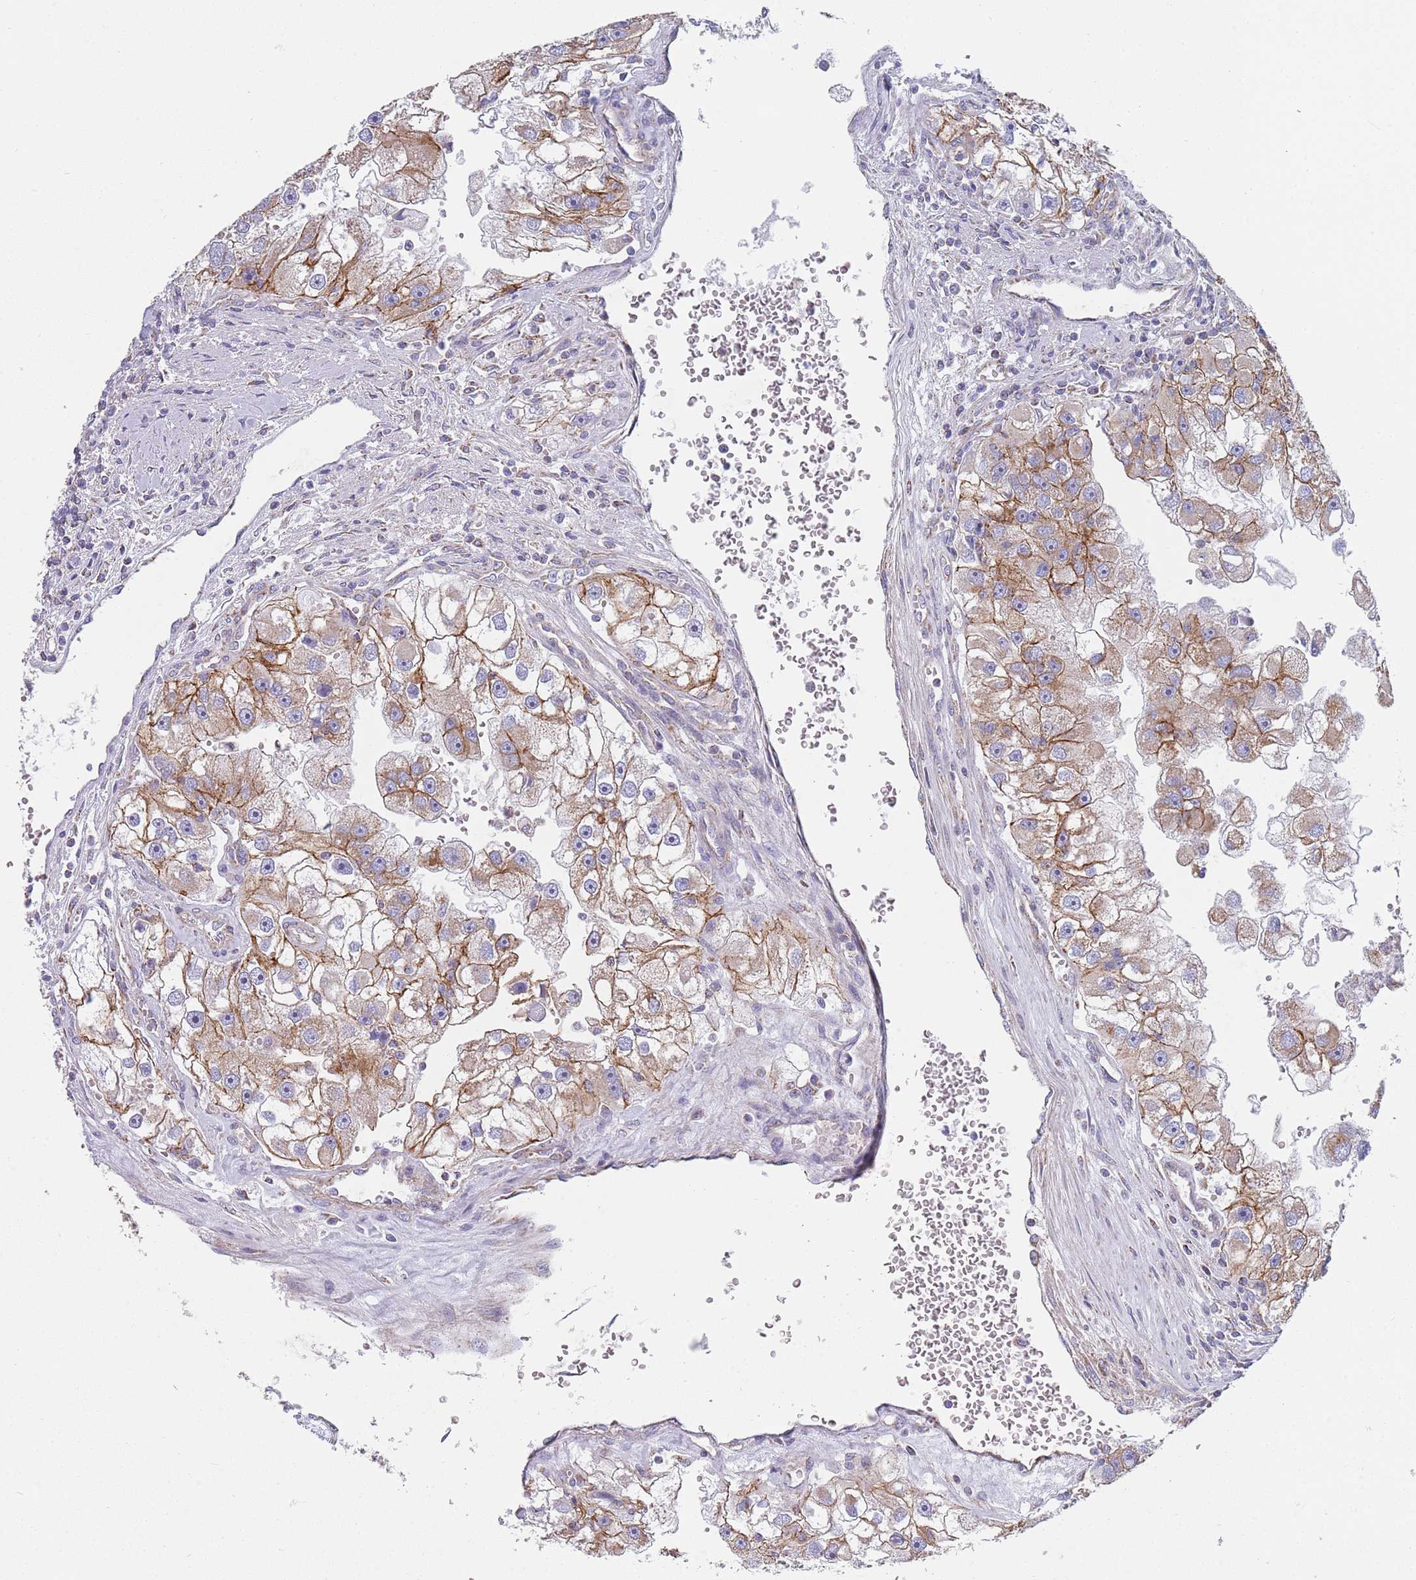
{"staining": {"intensity": "moderate", "quantity": "25%-75%", "location": "cytoplasmic/membranous"}, "tissue": "renal cancer", "cell_type": "Tumor cells", "image_type": "cancer", "snomed": [{"axis": "morphology", "description": "Adenocarcinoma, NOS"}, {"axis": "topography", "description": "Kidney"}], "caption": "IHC (DAB) staining of human renal adenocarcinoma exhibits moderate cytoplasmic/membranous protein positivity in approximately 25%-75% of tumor cells.", "gene": "PWWP3A", "patient": {"sex": "male", "age": 63}}